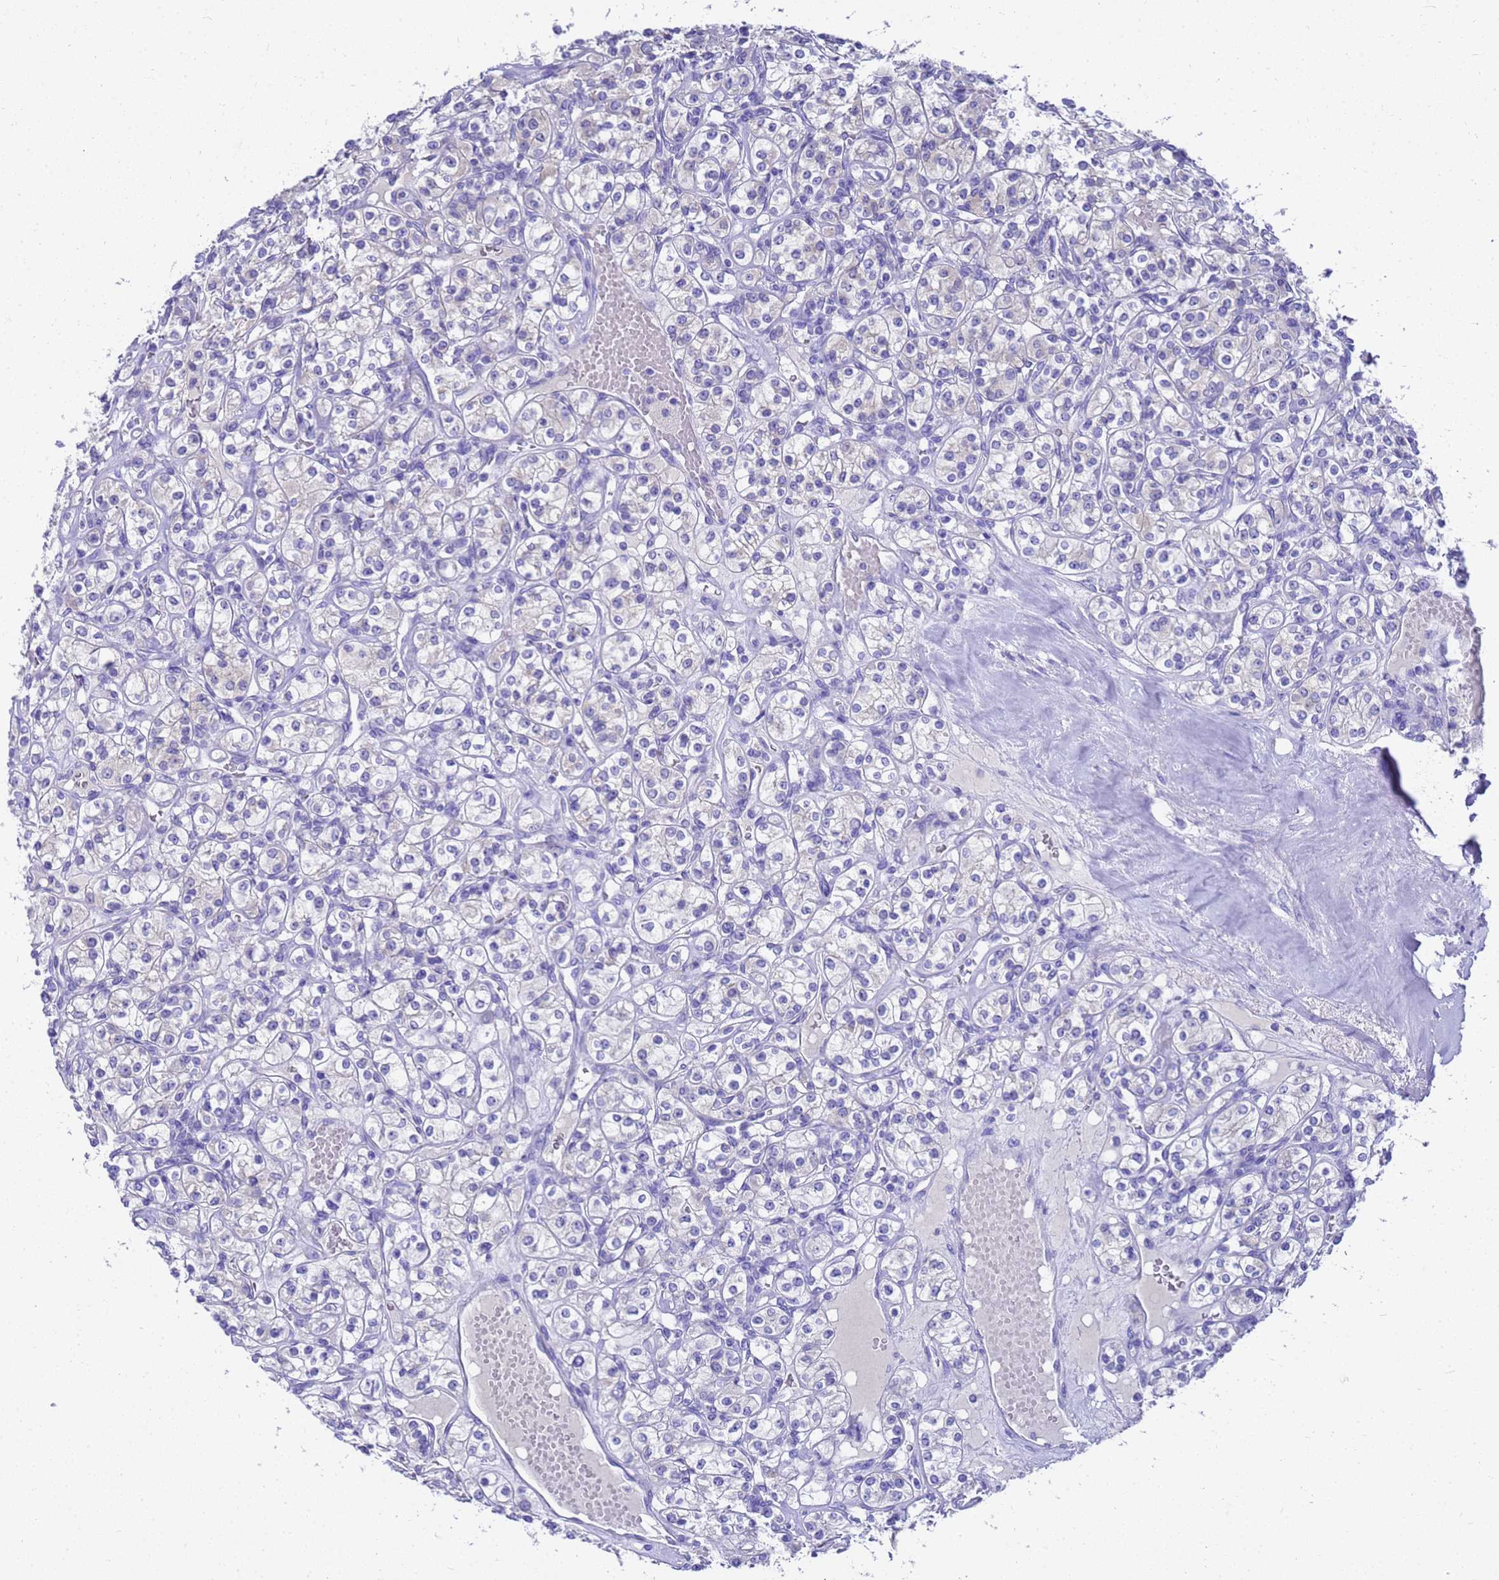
{"staining": {"intensity": "negative", "quantity": "none", "location": "none"}, "tissue": "renal cancer", "cell_type": "Tumor cells", "image_type": "cancer", "snomed": [{"axis": "morphology", "description": "Adenocarcinoma, NOS"}, {"axis": "topography", "description": "Kidney"}], "caption": "The histopathology image exhibits no significant expression in tumor cells of renal cancer (adenocarcinoma). (Stains: DAB (3,3'-diaminobenzidine) IHC with hematoxylin counter stain, Microscopy: brightfield microscopy at high magnification).", "gene": "MS4A13", "patient": {"sex": "male", "age": 77}}